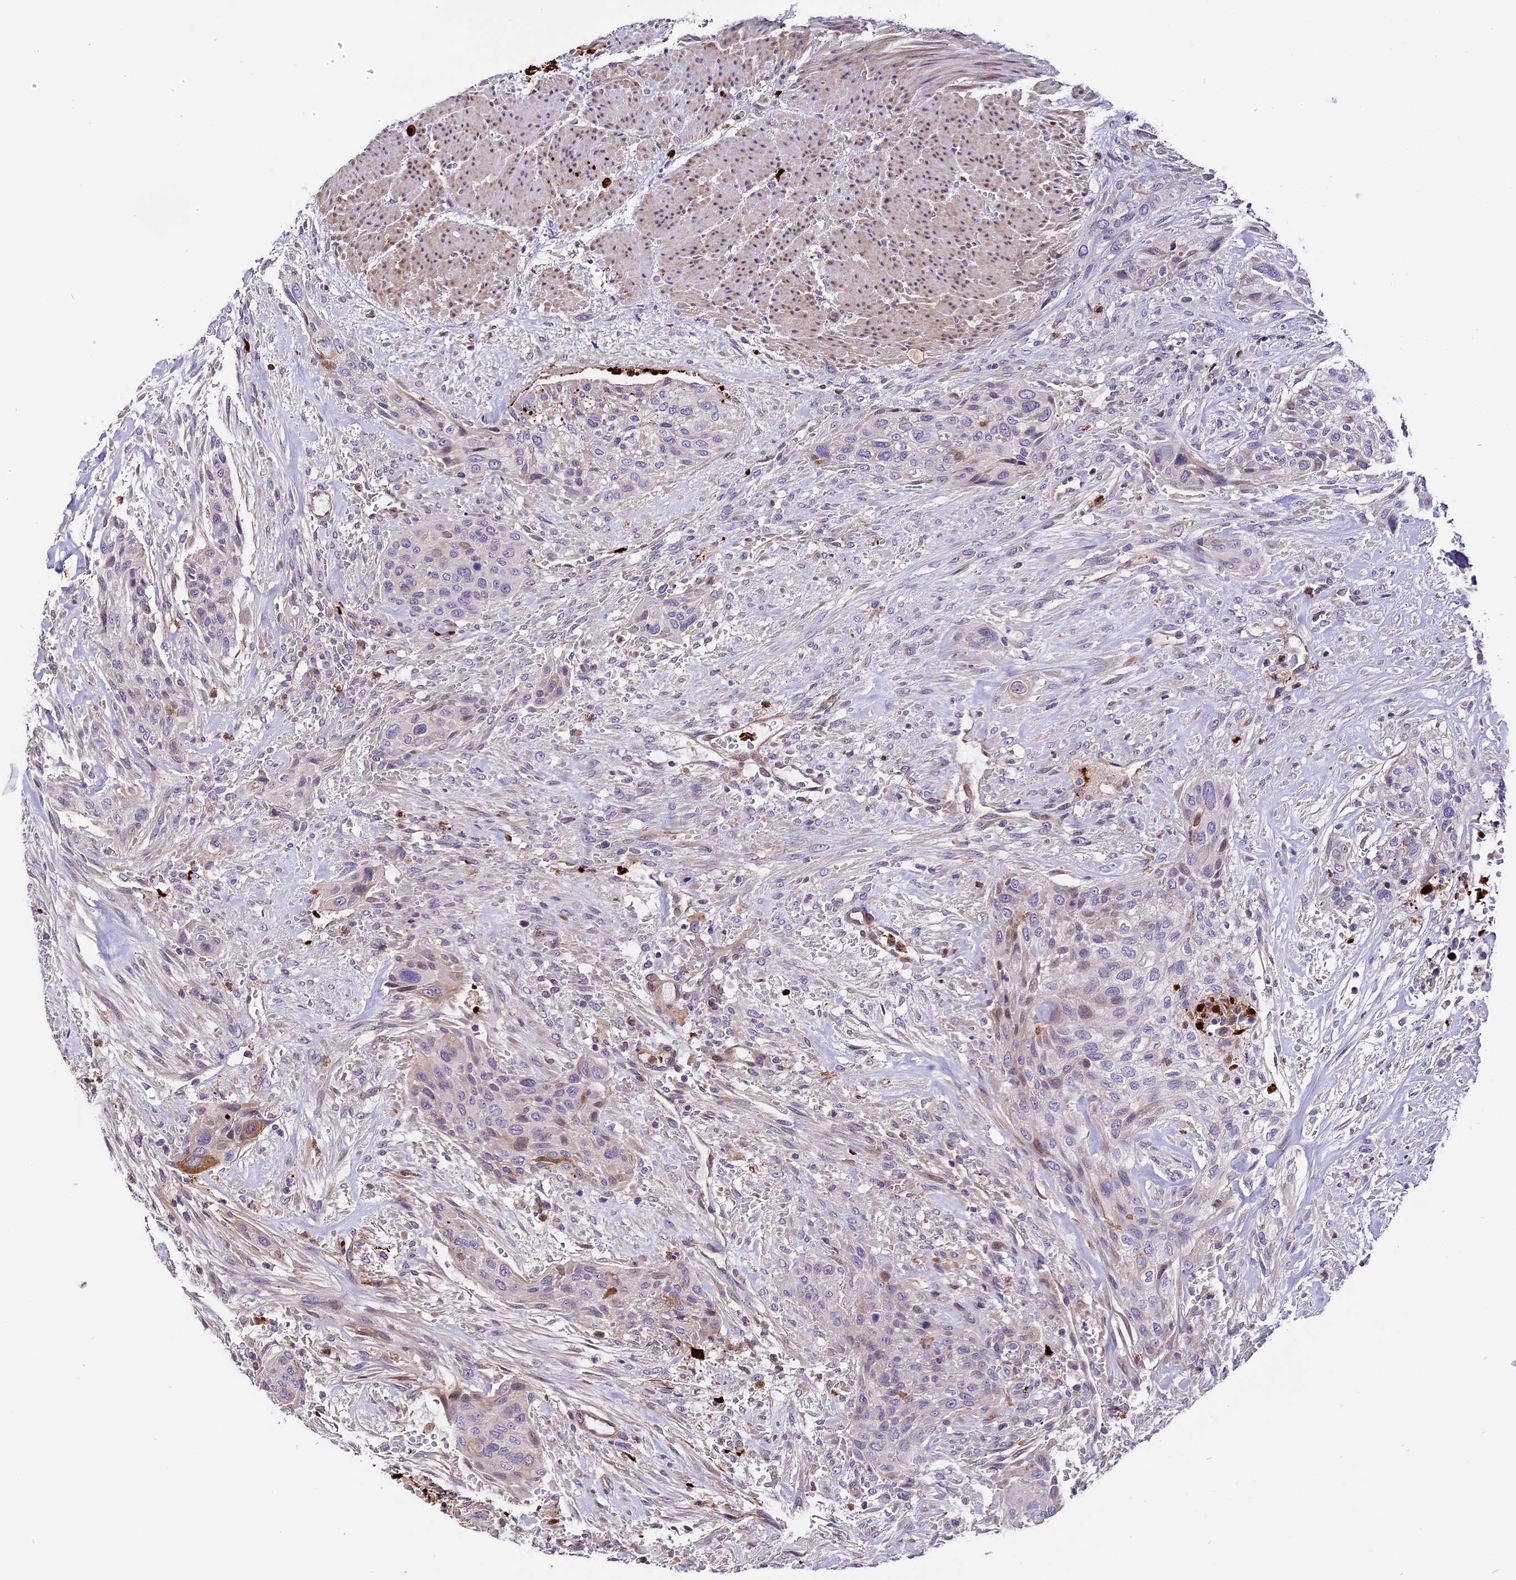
{"staining": {"intensity": "negative", "quantity": "none", "location": "none"}, "tissue": "urothelial cancer", "cell_type": "Tumor cells", "image_type": "cancer", "snomed": [{"axis": "morphology", "description": "Urothelial carcinoma, High grade"}, {"axis": "topography", "description": "Urinary bladder"}], "caption": "Immunohistochemical staining of urothelial cancer displays no significant staining in tumor cells.", "gene": "MAP3K7CL", "patient": {"sex": "male", "age": 35}}